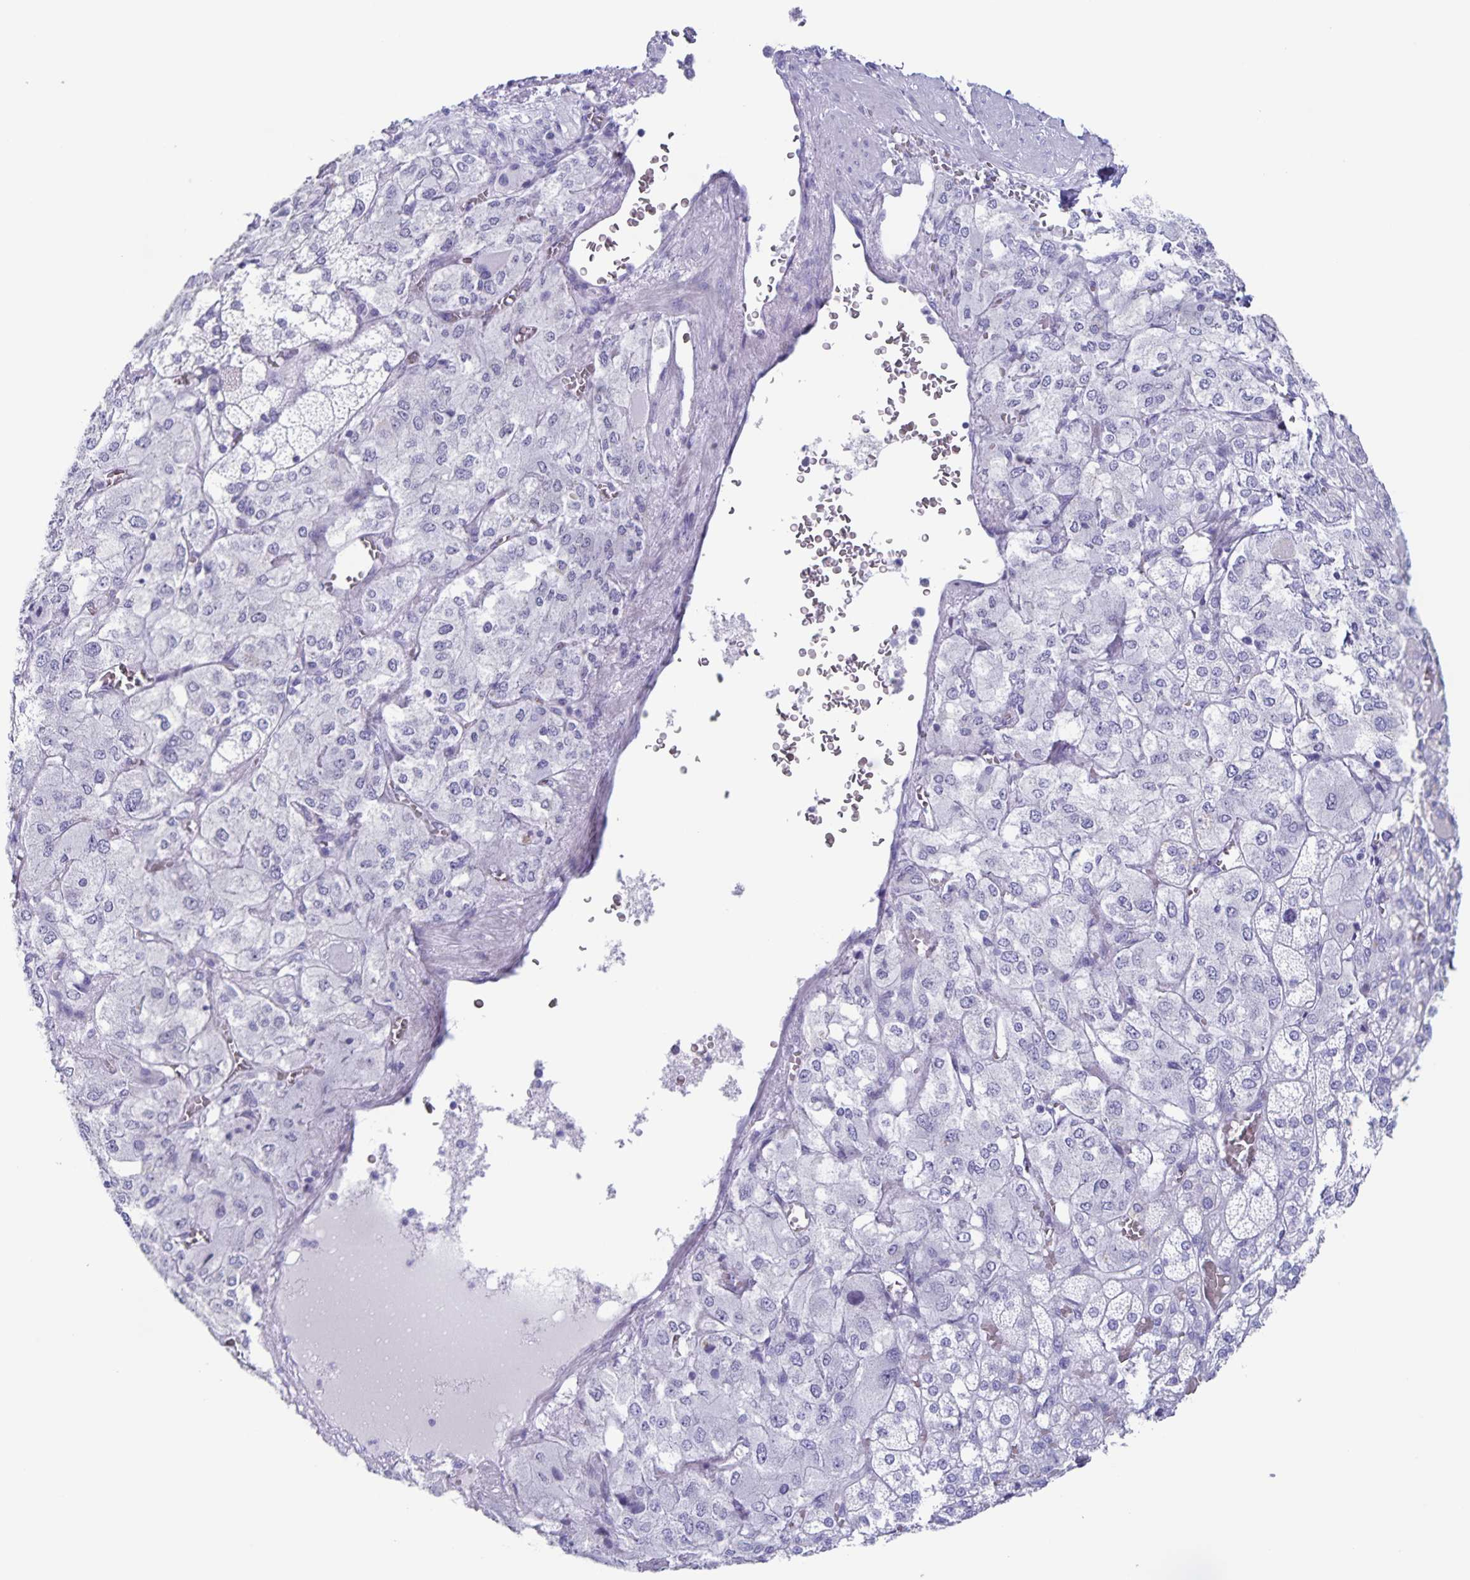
{"staining": {"intensity": "negative", "quantity": "none", "location": "none"}, "tissue": "adrenal gland", "cell_type": "Glandular cells", "image_type": "normal", "snomed": [{"axis": "morphology", "description": "Normal tissue, NOS"}, {"axis": "topography", "description": "Adrenal gland"}], "caption": "Normal adrenal gland was stained to show a protein in brown. There is no significant staining in glandular cells. (DAB immunohistochemistry with hematoxylin counter stain).", "gene": "C12orf56", "patient": {"sex": "female", "age": 60}}